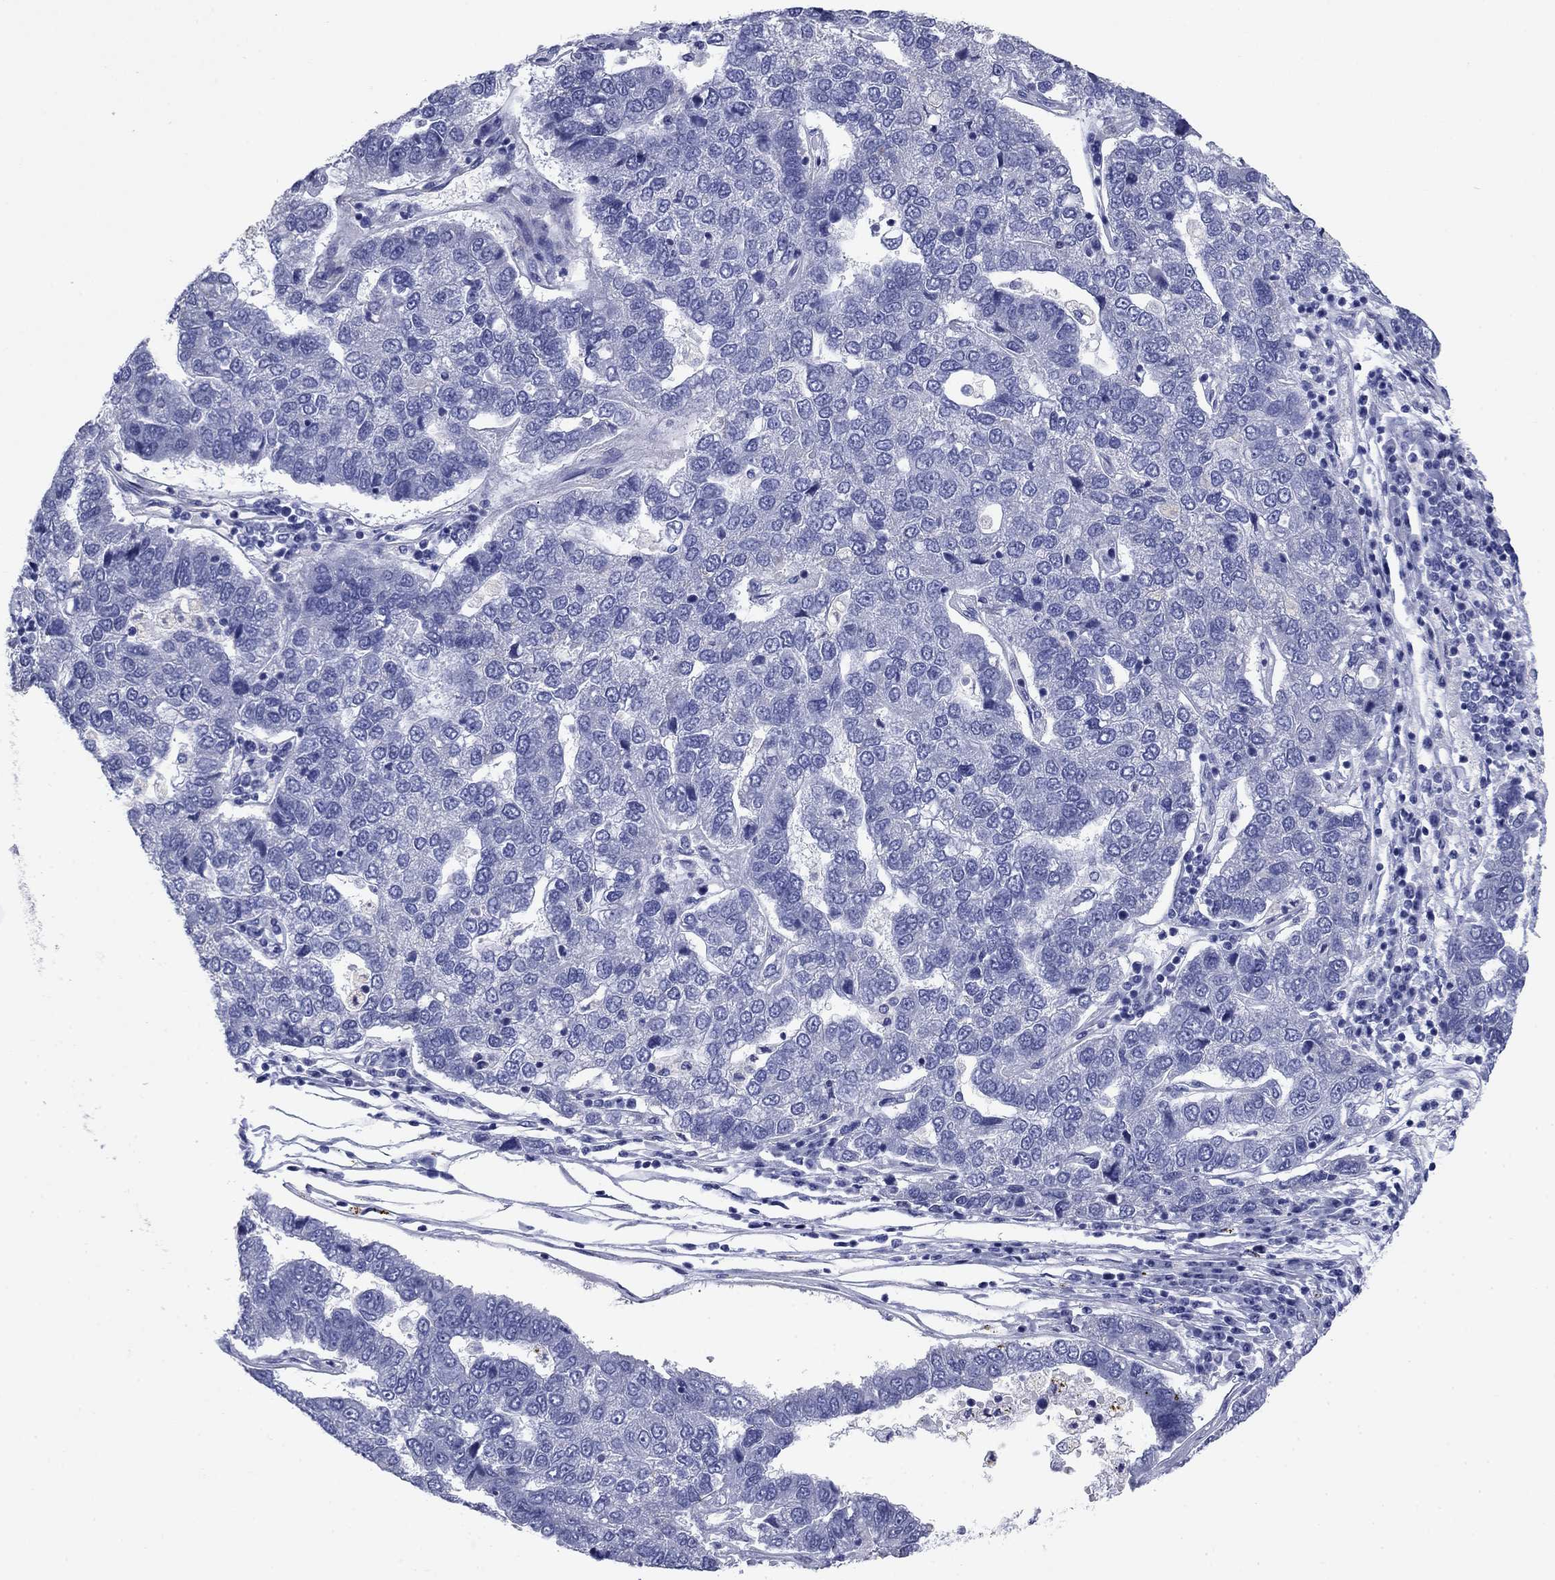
{"staining": {"intensity": "negative", "quantity": "none", "location": "none"}, "tissue": "pancreatic cancer", "cell_type": "Tumor cells", "image_type": "cancer", "snomed": [{"axis": "morphology", "description": "Adenocarcinoma, NOS"}, {"axis": "topography", "description": "Pancreas"}], "caption": "An immunohistochemistry (IHC) histopathology image of pancreatic cancer is shown. There is no staining in tumor cells of pancreatic cancer.", "gene": "PRKCG", "patient": {"sex": "female", "age": 61}}